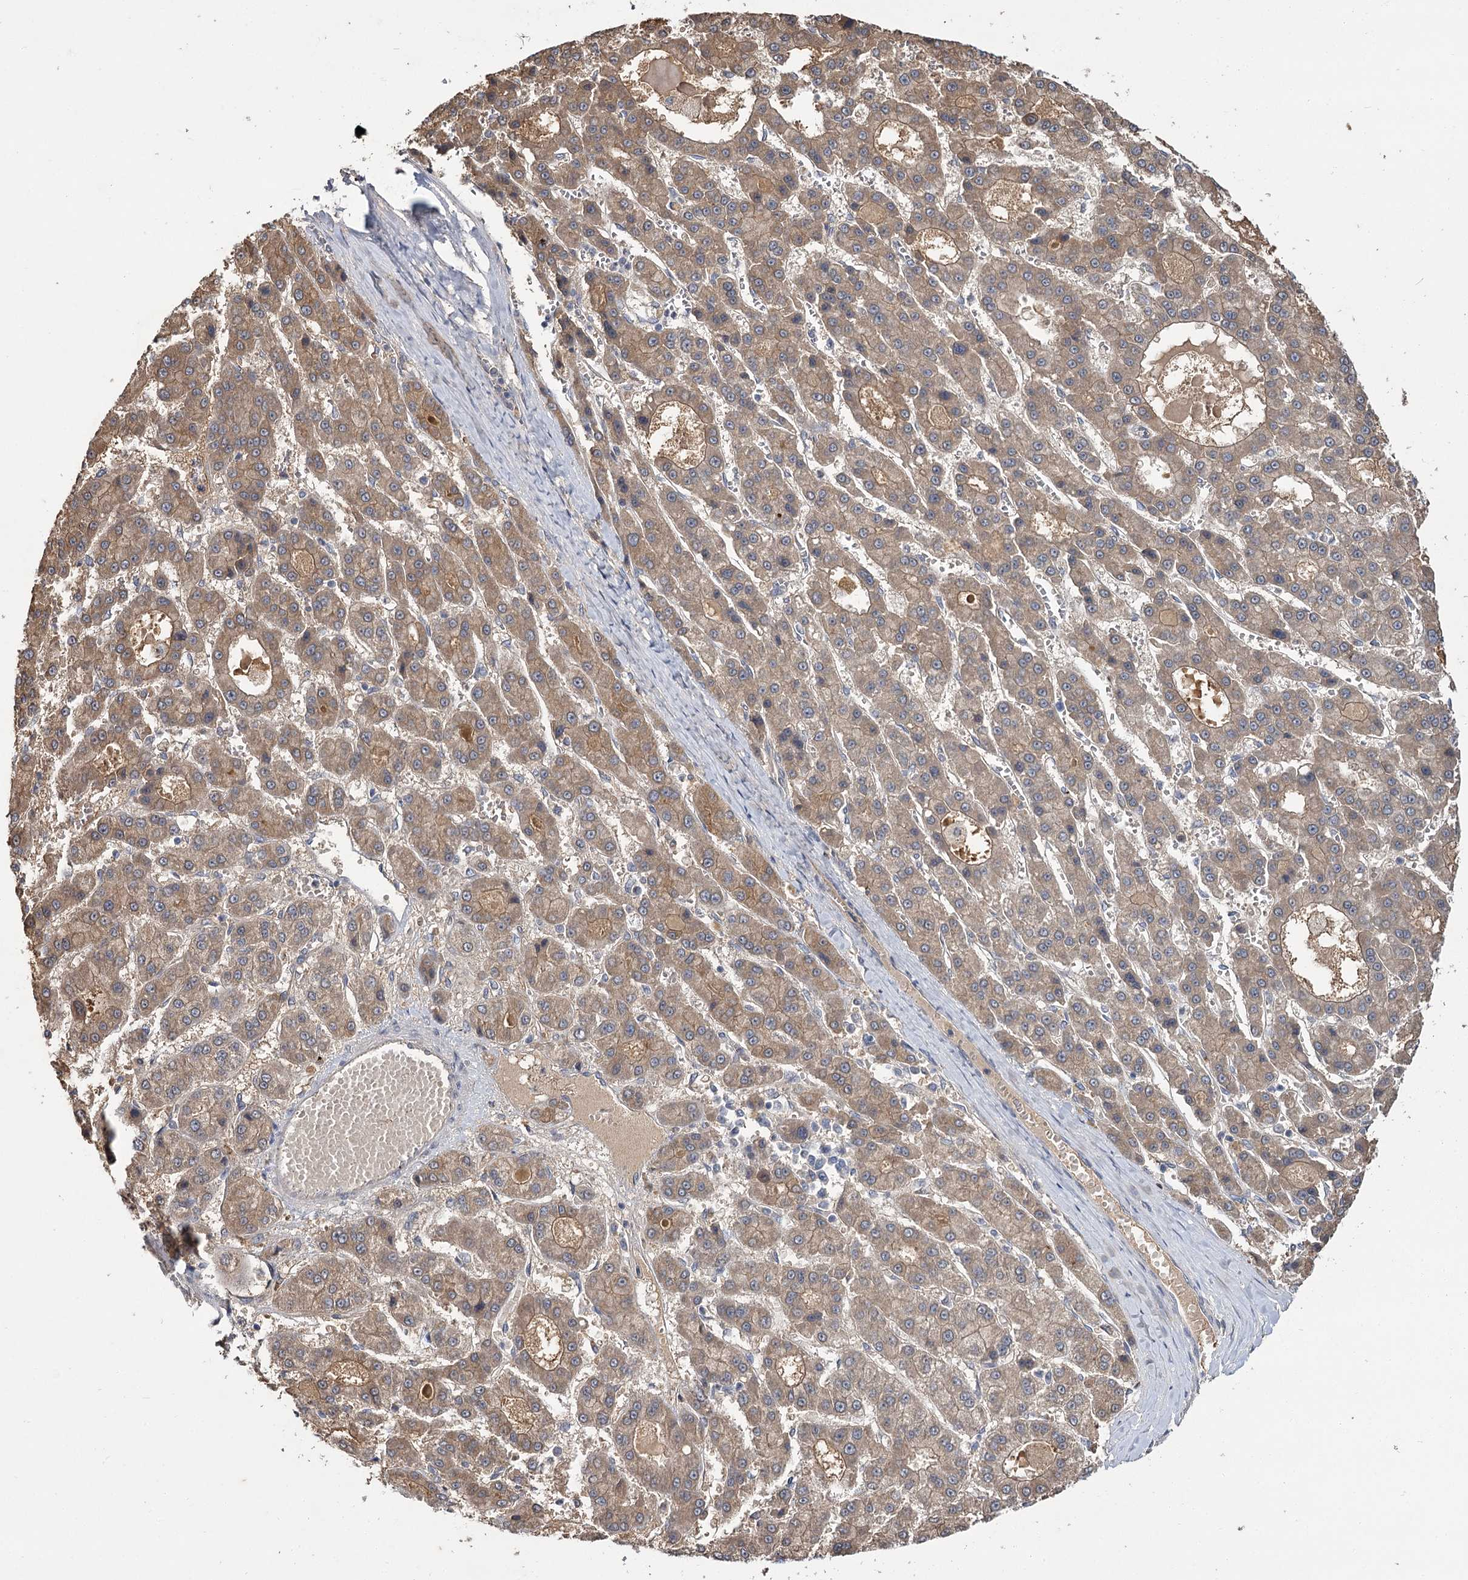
{"staining": {"intensity": "weak", "quantity": ">75%", "location": "cytoplasmic/membranous"}, "tissue": "liver cancer", "cell_type": "Tumor cells", "image_type": "cancer", "snomed": [{"axis": "morphology", "description": "Carcinoma, Hepatocellular, NOS"}, {"axis": "topography", "description": "Liver"}], "caption": "An immunohistochemistry (IHC) micrograph of tumor tissue is shown. Protein staining in brown highlights weak cytoplasmic/membranous positivity in hepatocellular carcinoma (liver) within tumor cells.", "gene": "MFN1", "patient": {"sex": "male", "age": 70}}